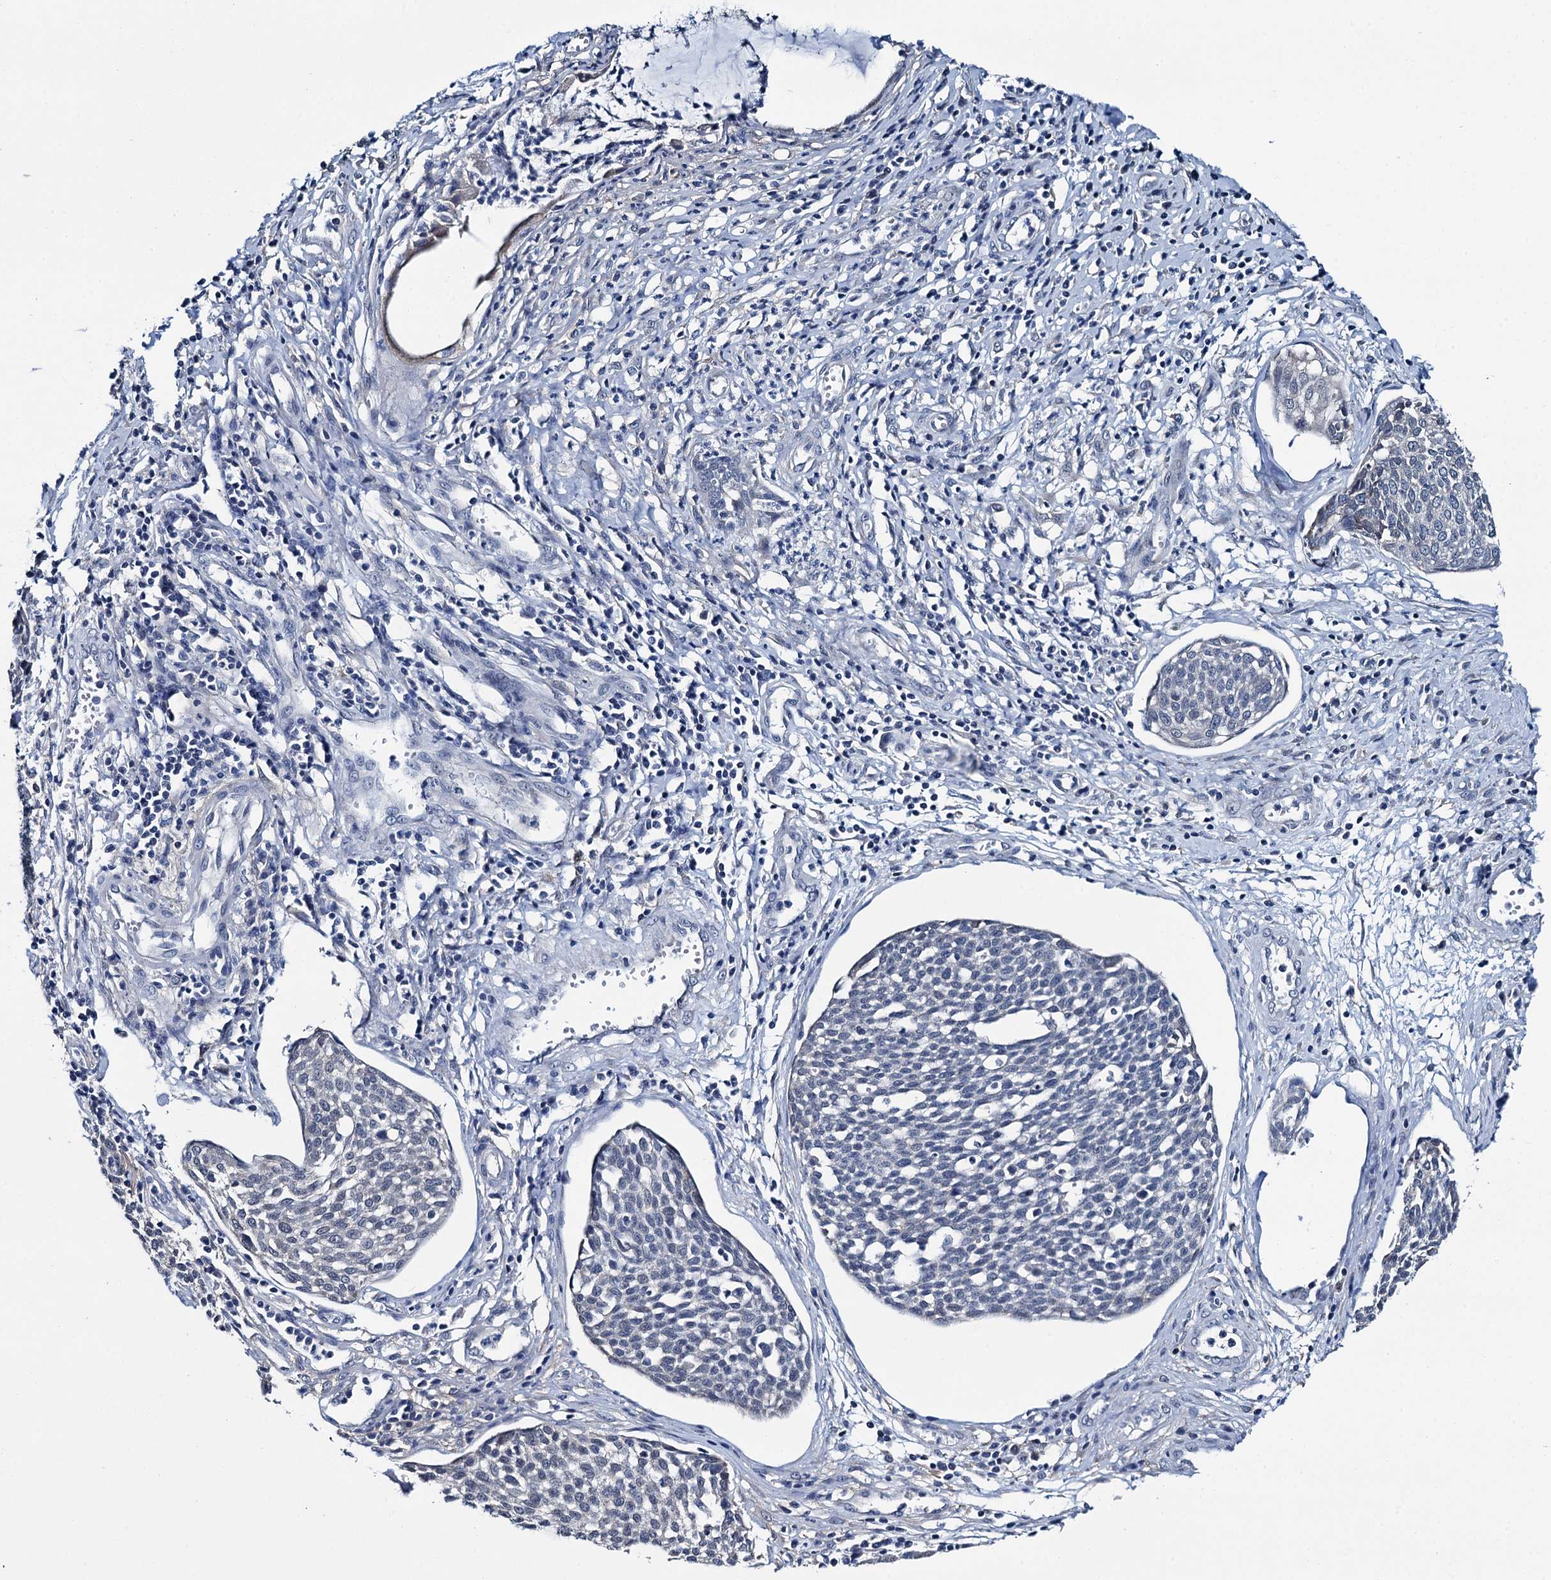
{"staining": {"intensity": "negative", "quantity": "none", "location": "none"}, "tissue": "cervical cancer", "cell_type": "Tumor cells", "image_type": "cancer", "snomed": [{"axis": "morphology", "description": "Squamous cell carcinoma, NOS"}, {"axis": "topography", "description": "Cervix"}], "caption": "Immunohistochemistry of squamous cell carcinoma (cervical) displays no positivity in tumor cells.", "gene": "MIOX", "patient": {"sex": "female", "age": 34}}